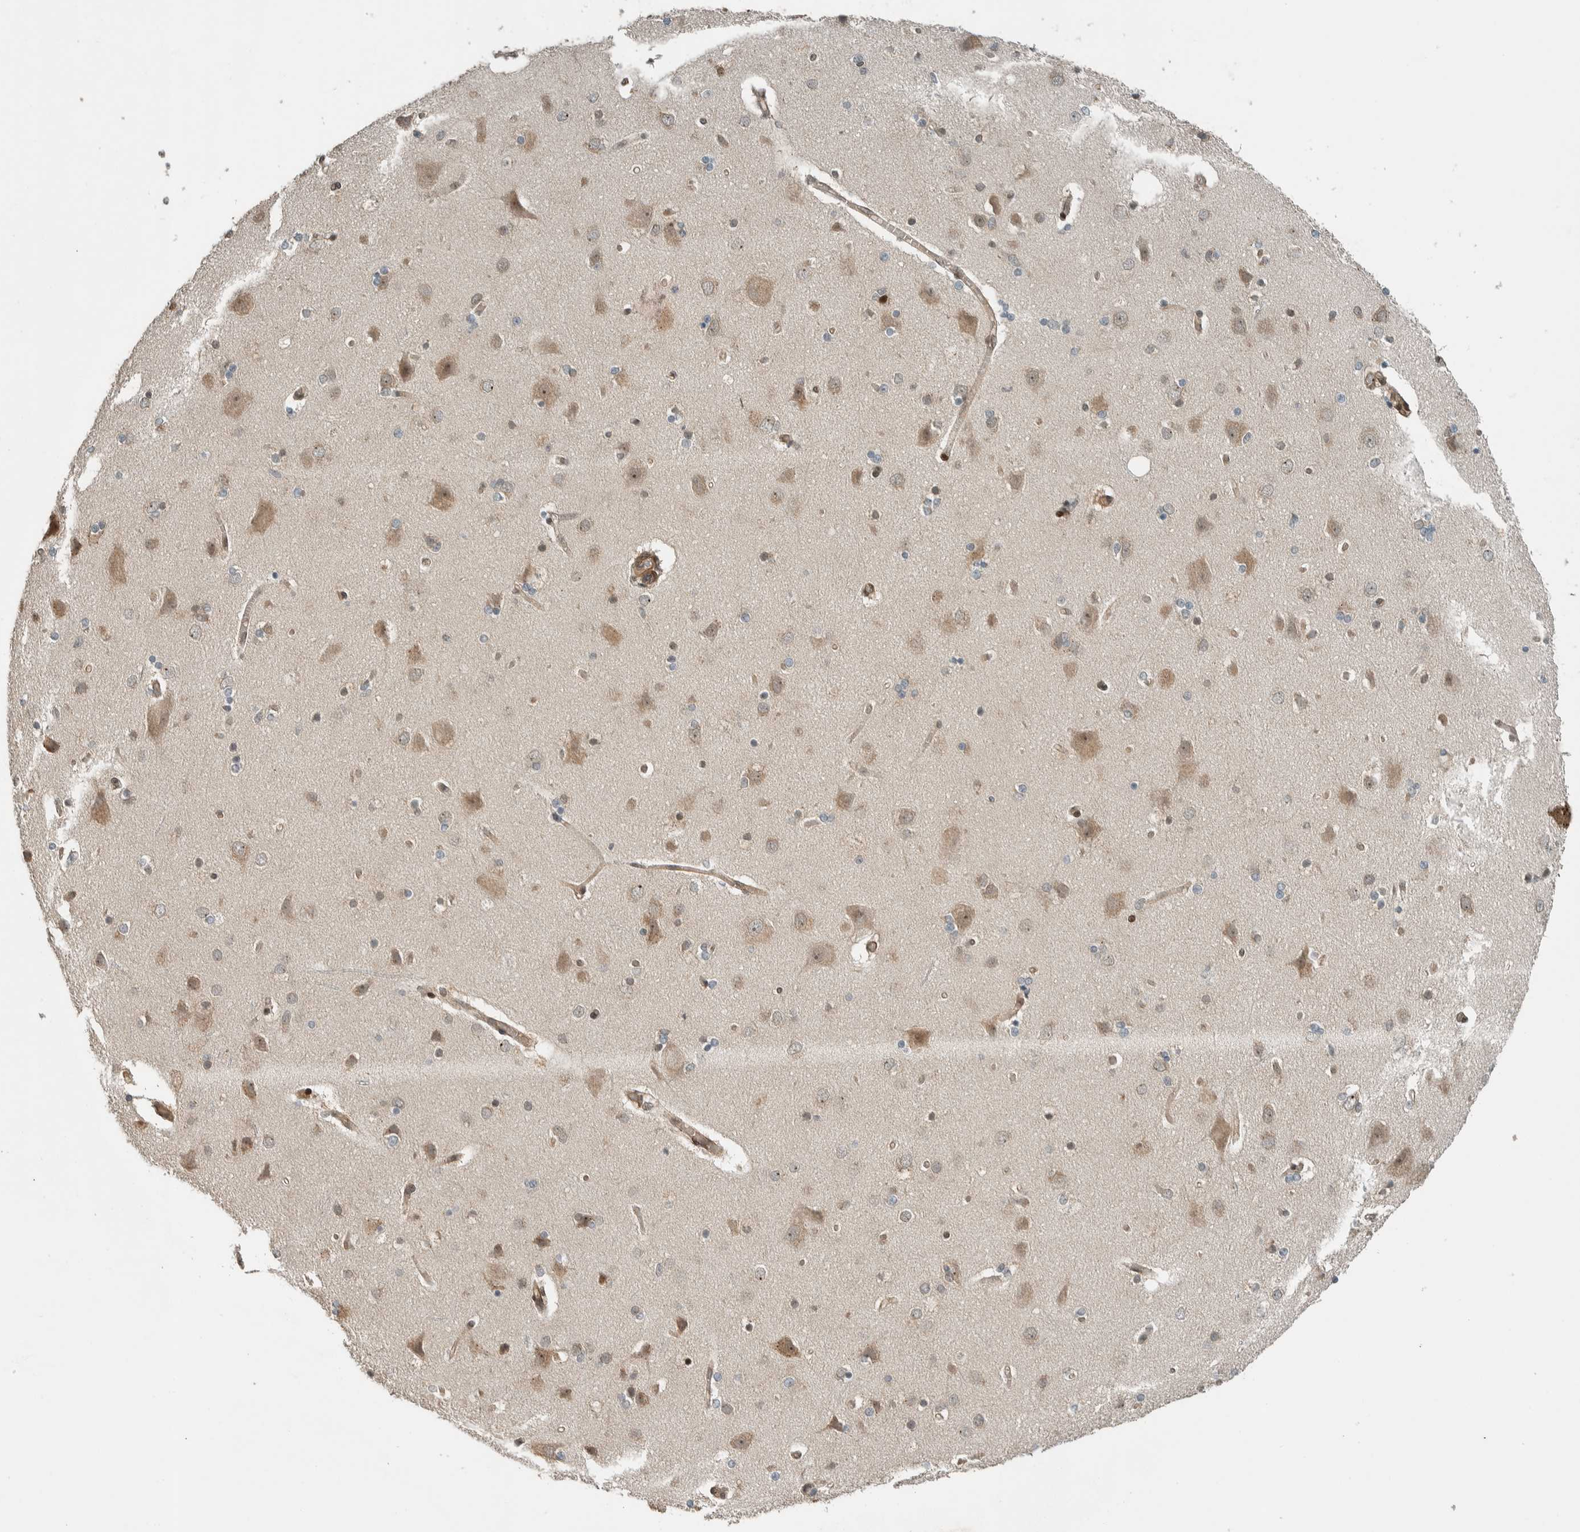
{"staining": {"intensity": "weak", "quantity": ">75%", "location": "cytoplasmic/membranous,nuclear"}, "tissue": "cerebral cortex", "cell_type": "Endothelial cells", "image_type": "normal", "snomed": [{"axis": "morphology", "description": "Normal tissue, NOS"}, {"axis": "topography", "description": "Cerebral cortex"}], "caption": "Weak cytoplasmic/membranous,nuclear positivity is identified in about >75% of endothelial cells in normal cerebral cortex. The protein is shown in brown color, while the nuclei are stained blue.", "gene": "STXBP4", "patient": {"sex": "female", "age": 54}}